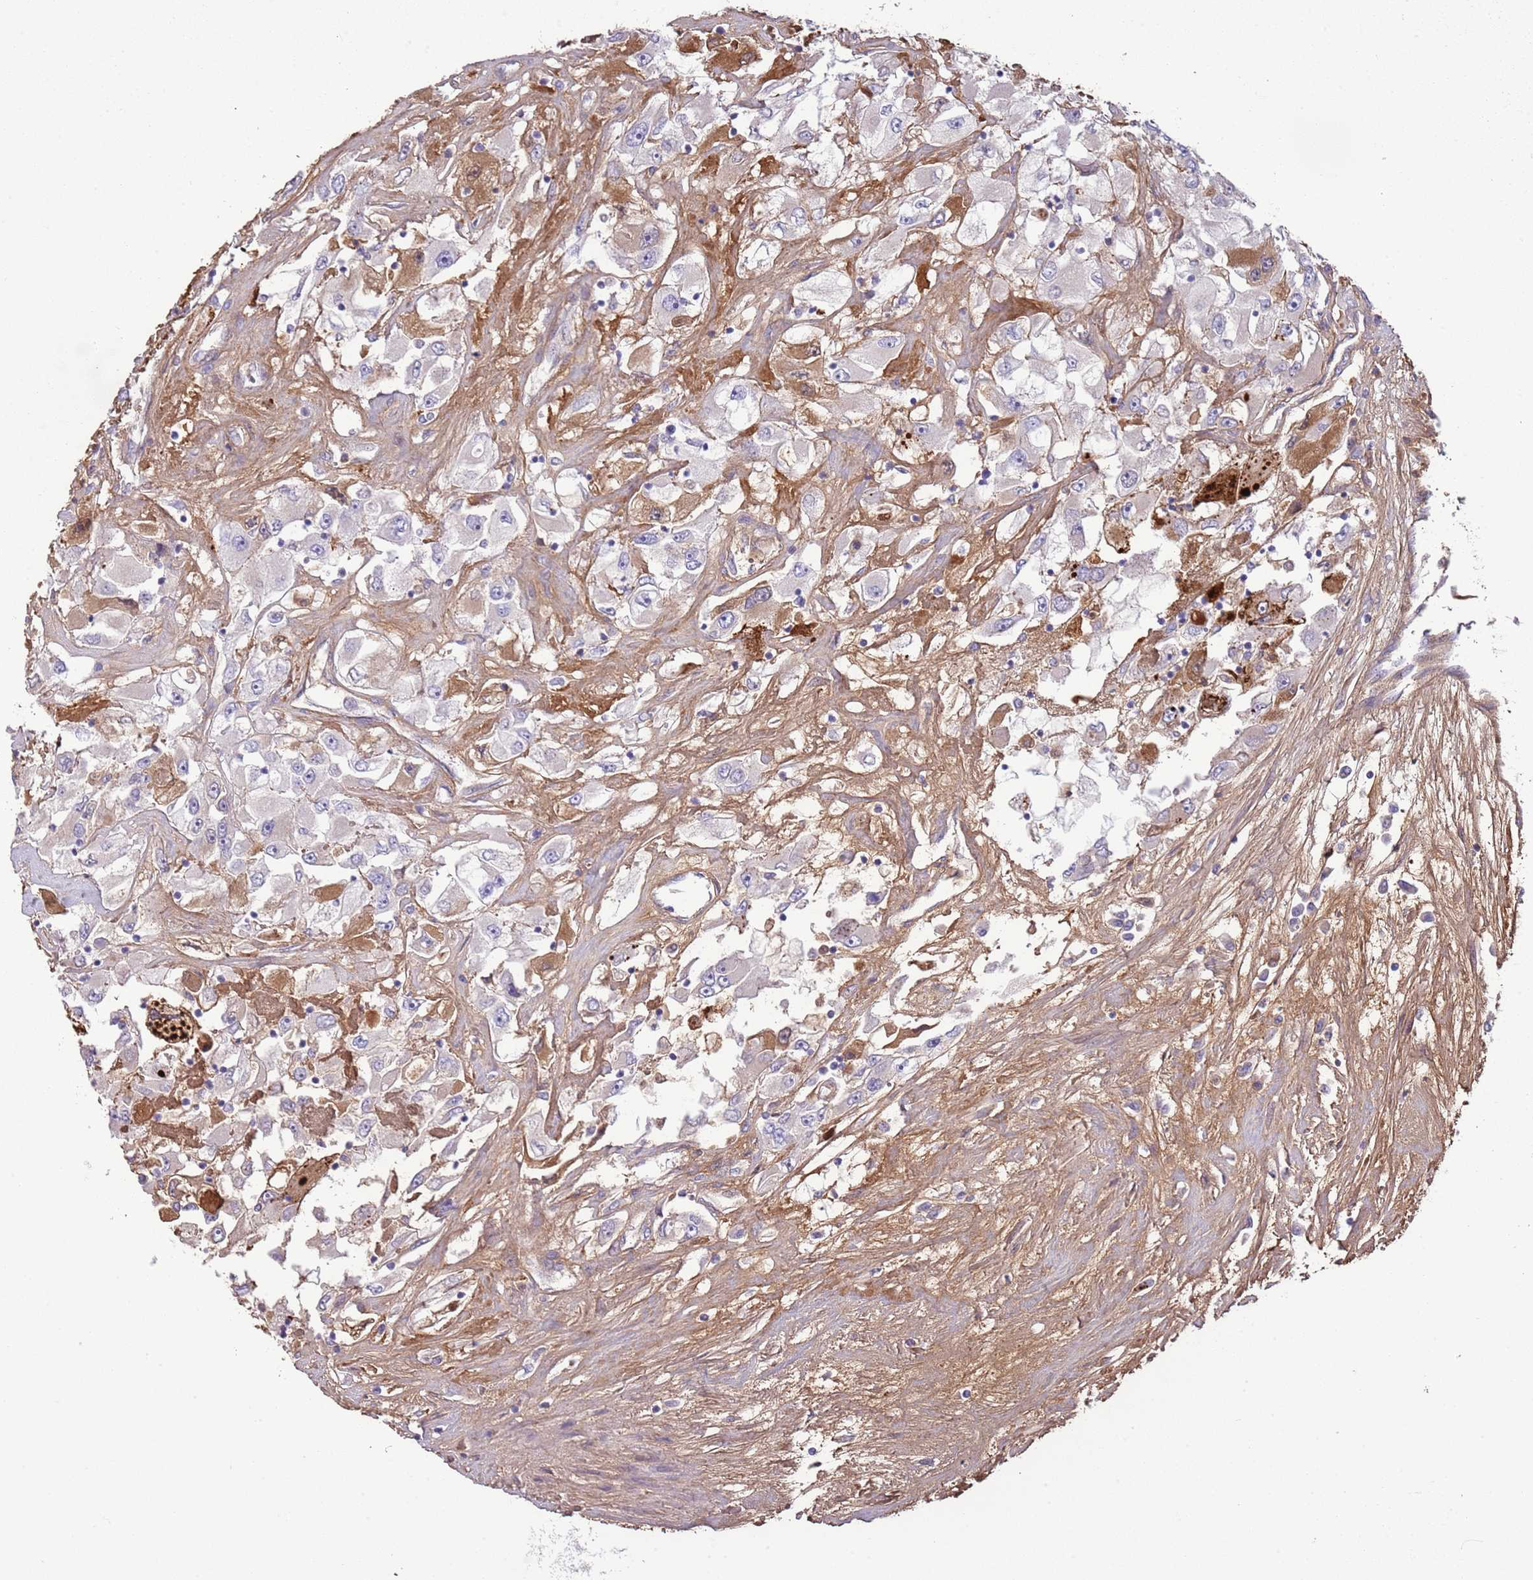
{"staining": {"intensity": "moderate", "quantity": "<25%", "location": "cytoplasmic/membranous"}, "tissue": "renal cancer", "cell_type": "Tumor cells", "image_type": "cancer", "snomed": [{"axis": "morphology", "description": "Adenocarcinoma, NOS"}, {"axis": "topography", "description": "Kidney"}], "caption": "High-power microscopy captured an IHC image of adenocarcinoma (renal), revealing moderate cytoplasmic/membranous staining in approximately <25% of tumor cells. (IHC, brightfield microscopy, high magnification).", "gene": "ABHD17C", "patient": {"sex": "female", "age": 52}}